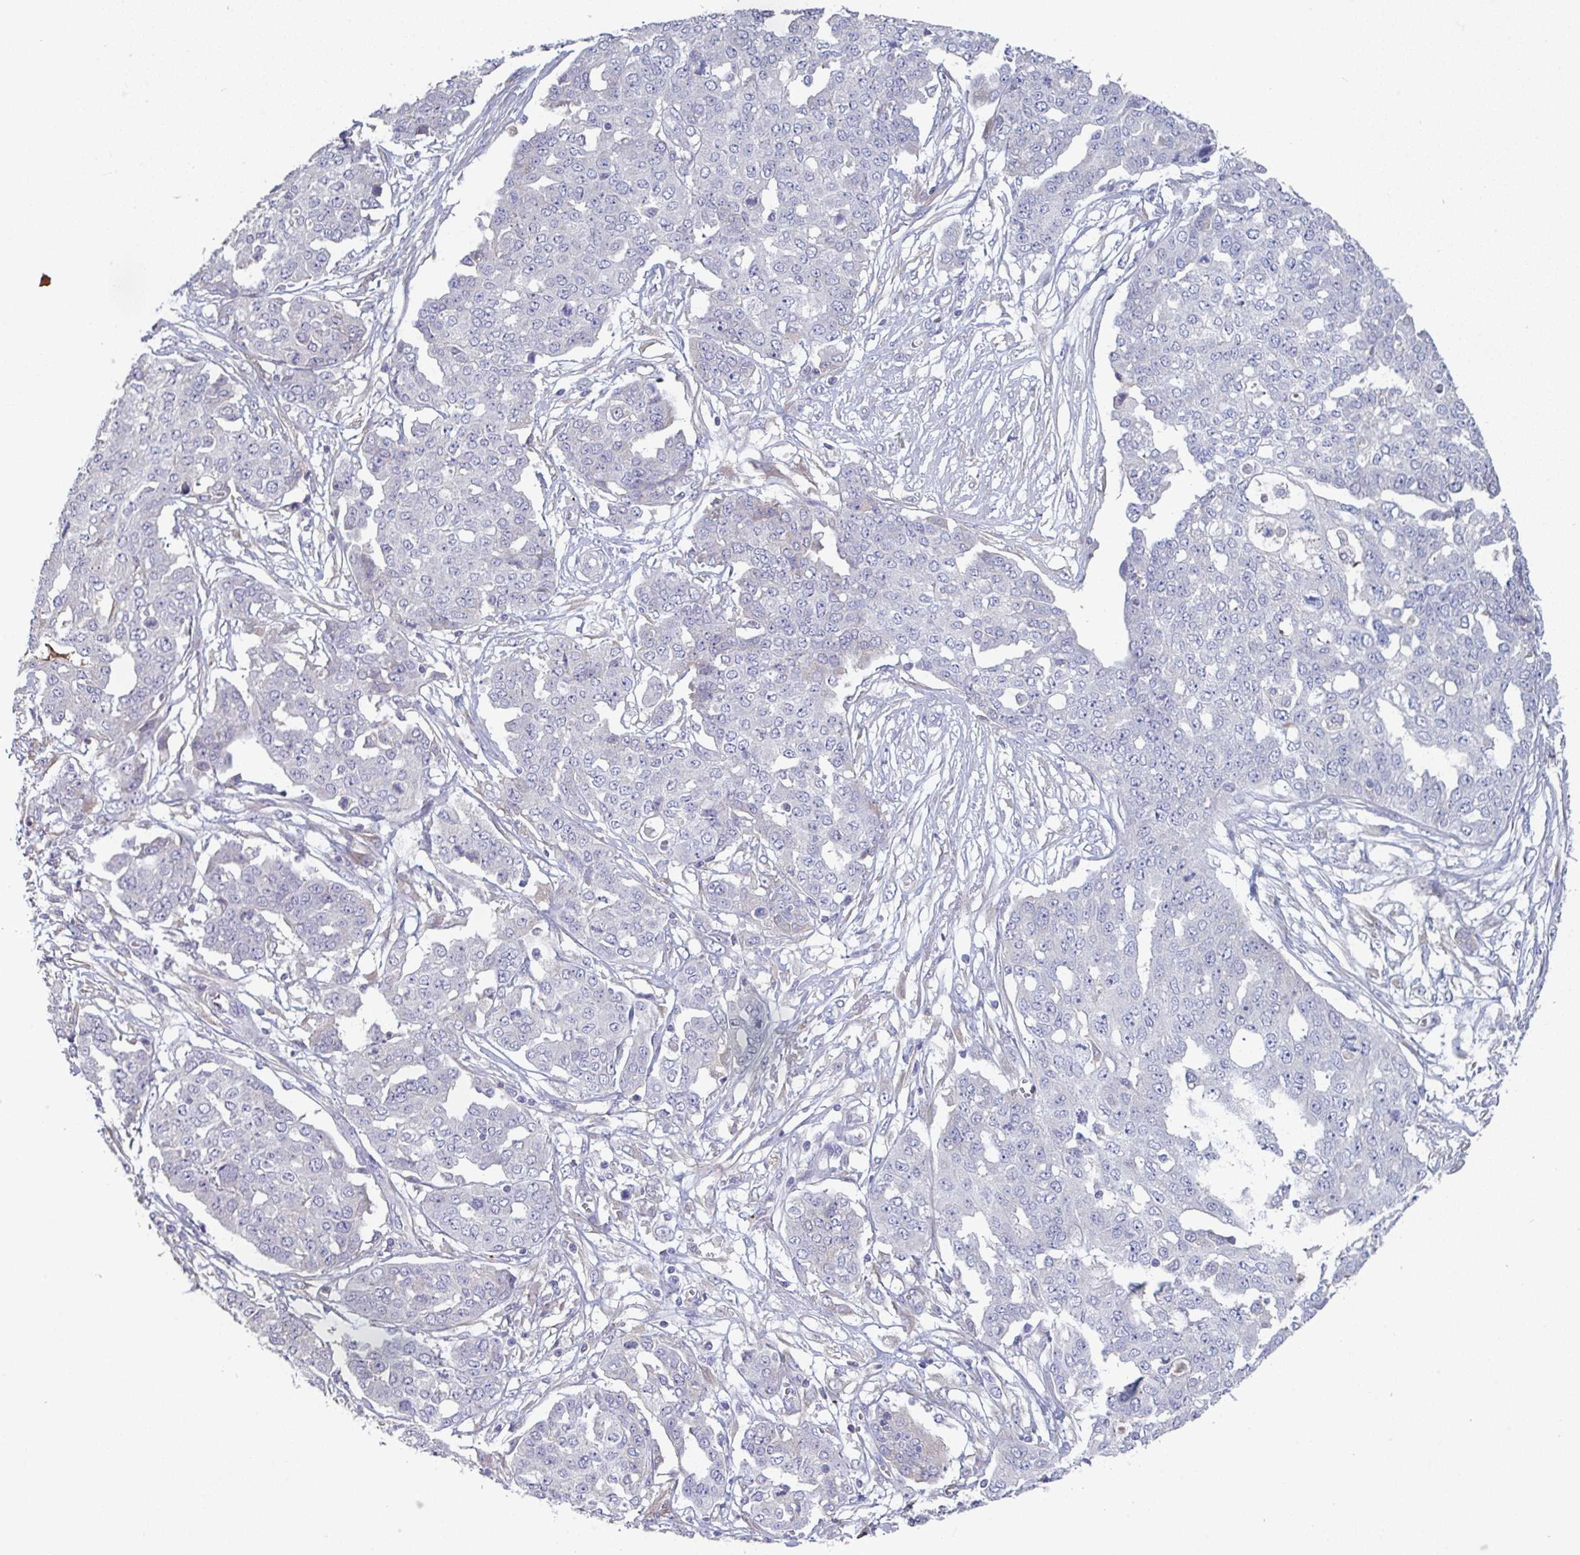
{"staining": {"intensity": "negative", "quantity": "none", "location": "none"}, "tissue": "ovarian cancer", "cell_type": "Tumor cells", "image_type": "cancer", "snomed": [{"axis": "morphology", "description": "Cystadenocarcinoma, serous, NOS"}, {"axis": "topography", "description": "Soft tissue"}, {"axis": "topography", "description": "Ovary"}], "caption": "Immunohistochemistry histopathology image of human ovarian cancer stained for a protein (brown), which demonstrates no staining in tumor cells.", "gene": "HGFAC", "patient": {"sex": "female", "age": 57}}